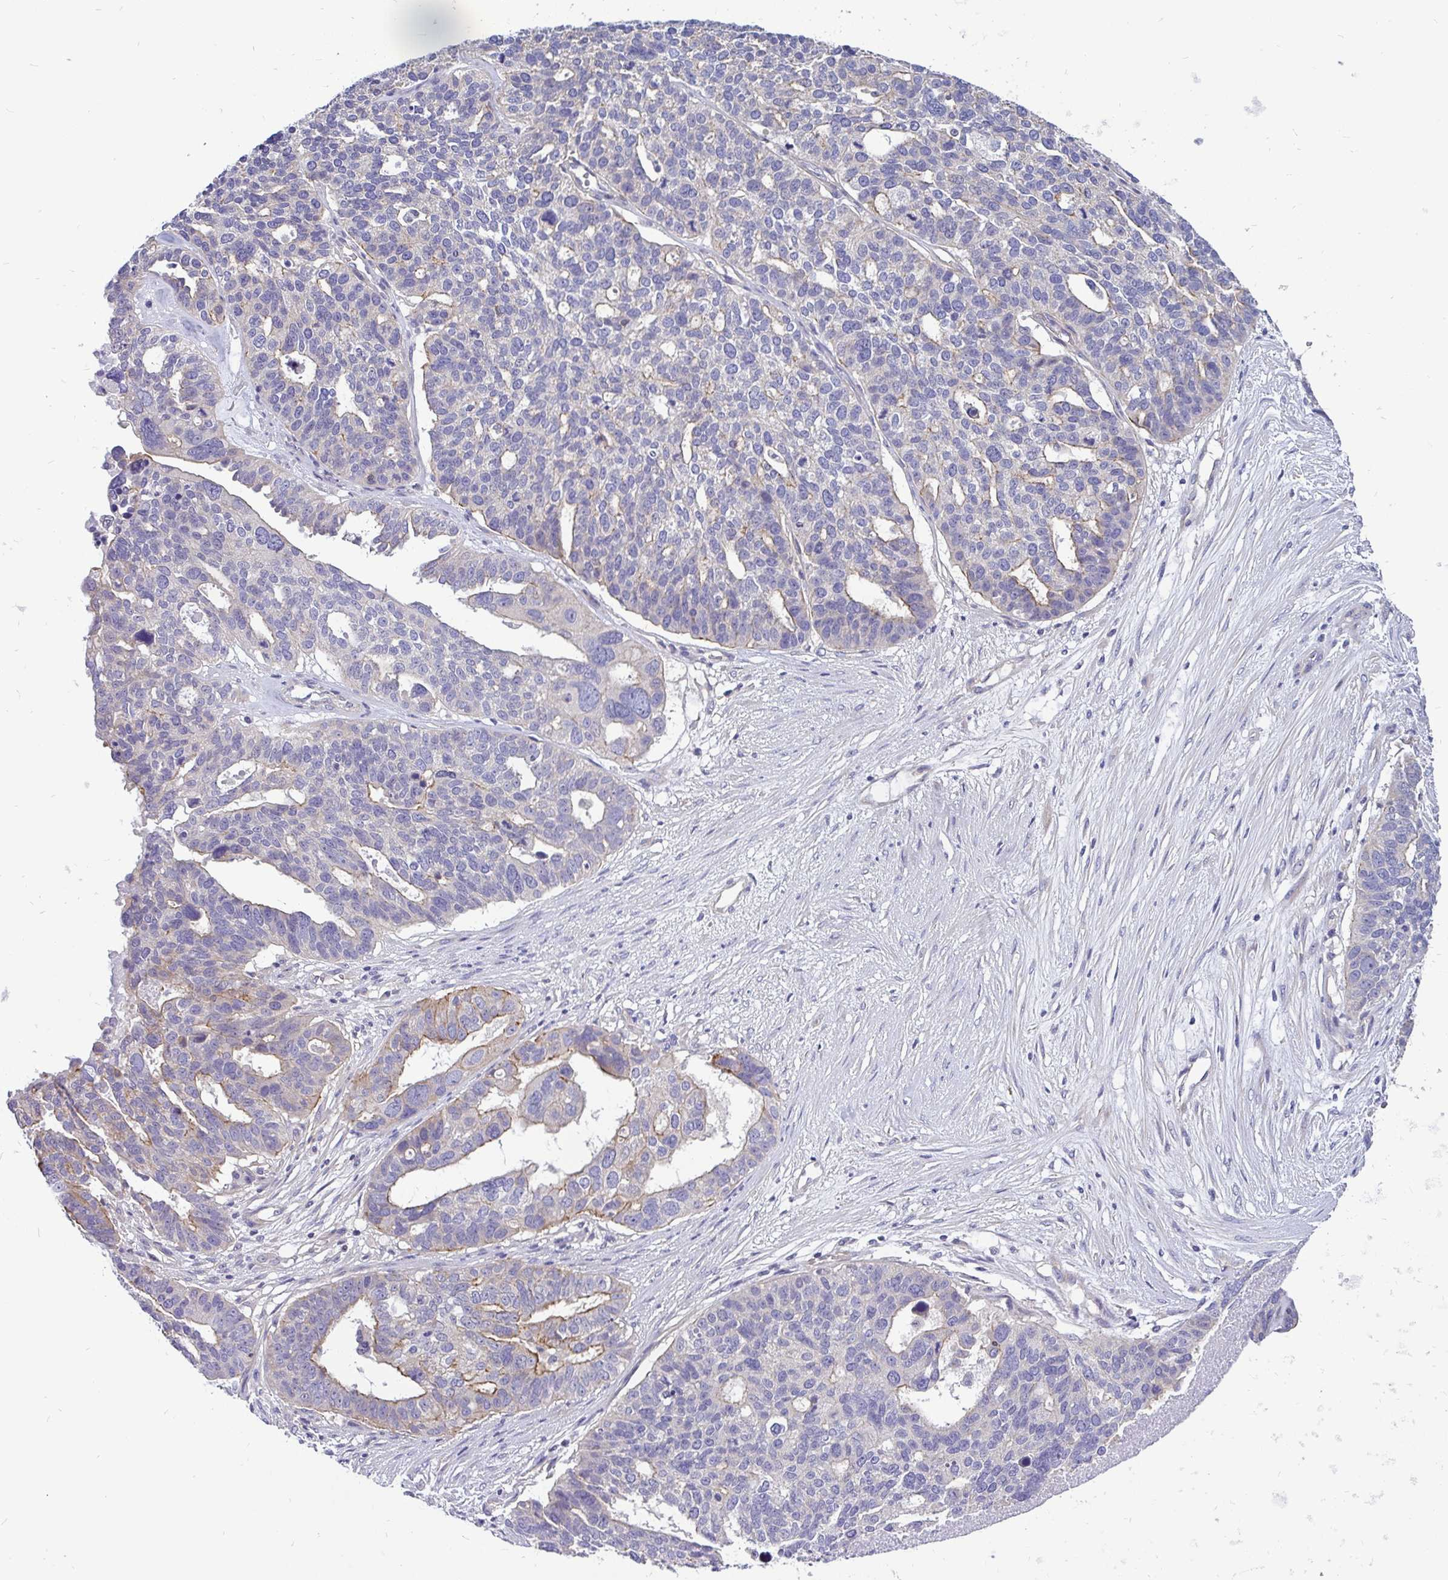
{"staining": {"intensity": "moderate", "quantity": "<25%", "location": "cytoplasmic/membranous"}, "tissue": "ovarian cancer", "cell_type": "Tumor cells", "image_type": "cancer", "snomed": [{"axis": "morphology", "description": "Cystadenocarcinoma, serous, NOS"}, {"axis": "topography", "description": "Ovary"}], "caption": "Tumor cells reveal moderate cytoplasmic/membranous positivity in approximately <25% of cells in ovarian cancer. (DAB (3,3'-diaminobenzidine) IHC with brightfield microscopy, high magnification).", "gene": "LRRC26", "patient": {"sex": "female", "age": 59}}